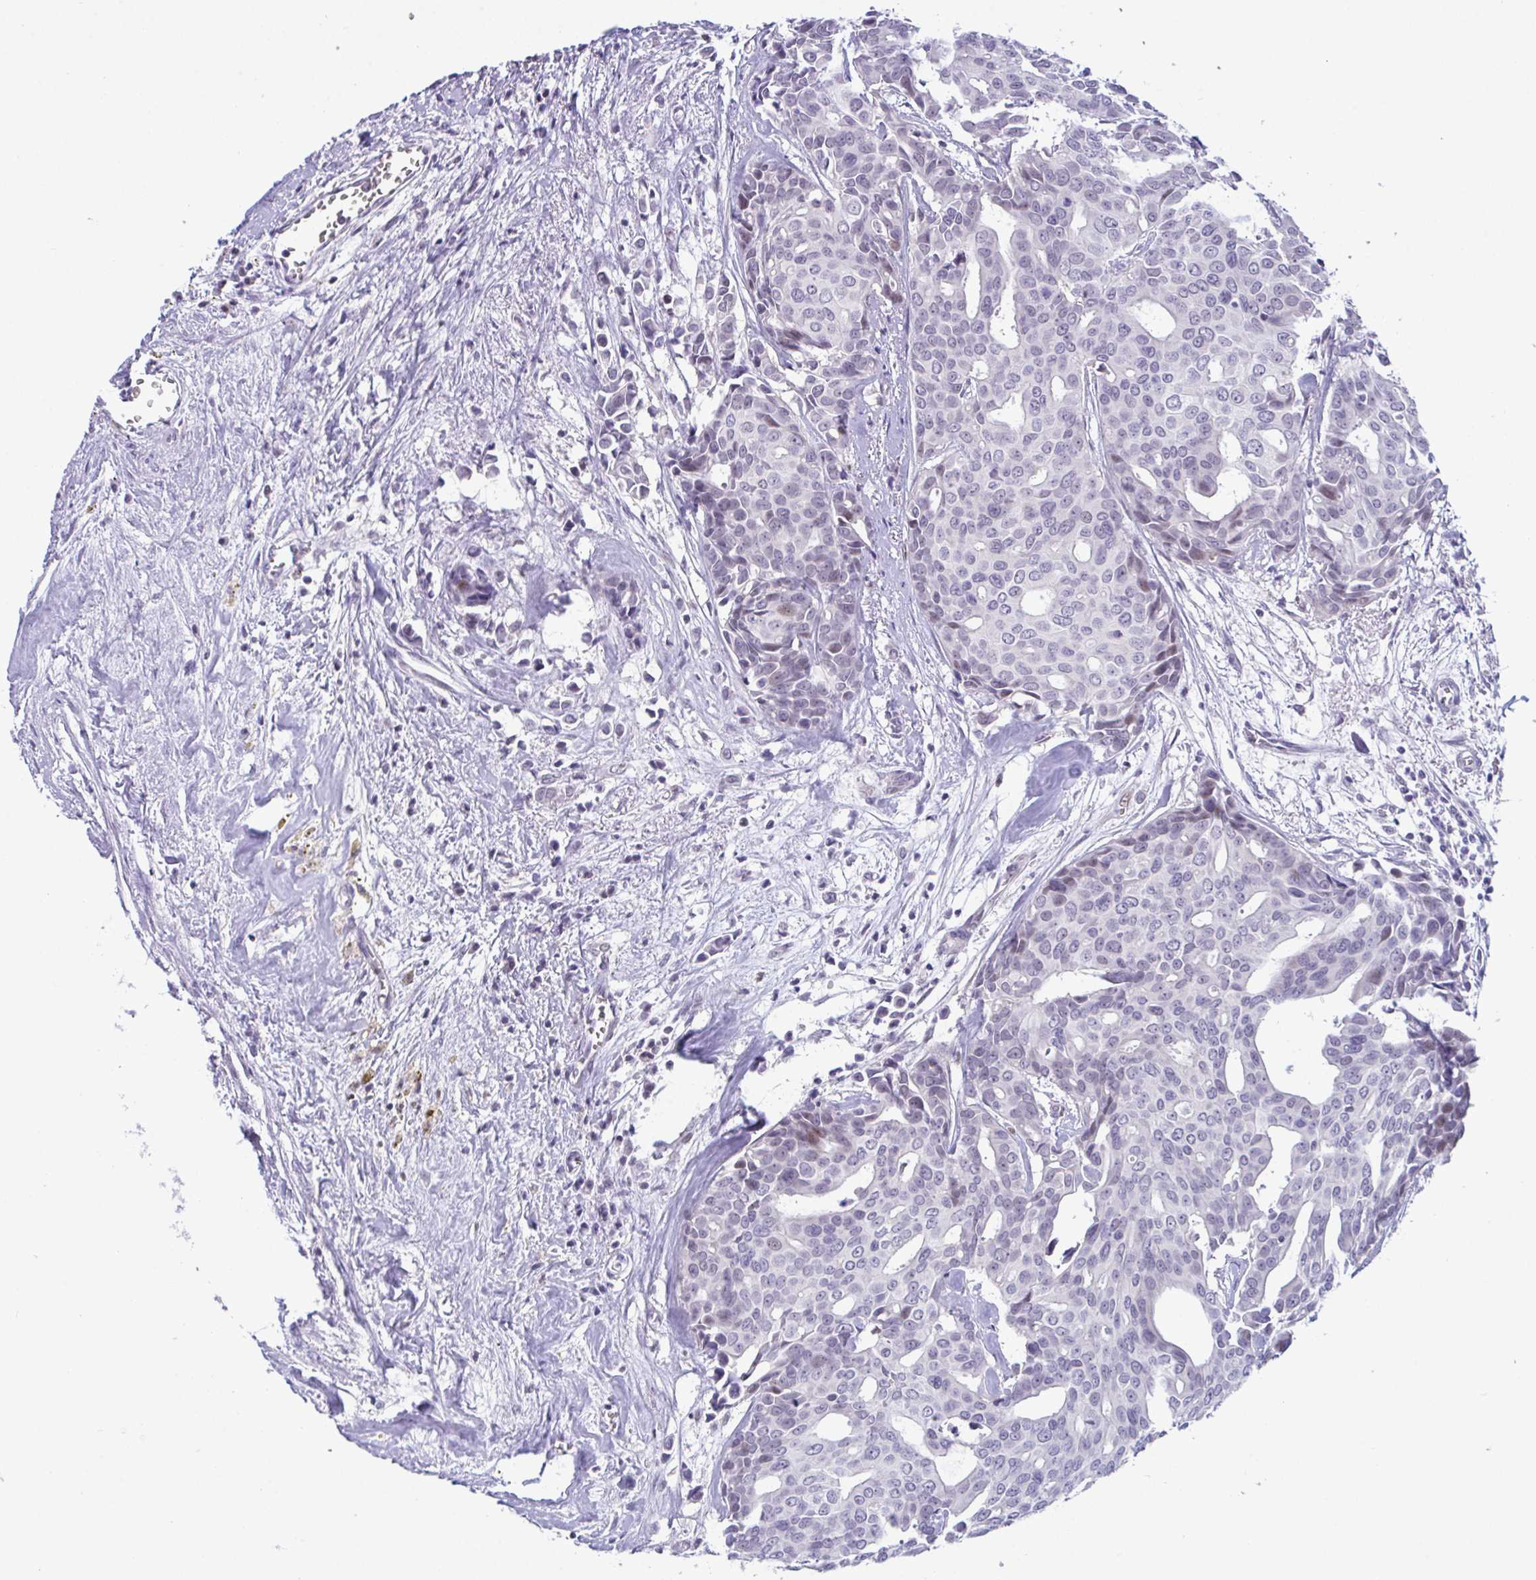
{"staining": {"intensity": "weak", "quantity": "<25%", "location": "nuclear"}, "tissue": "breast cancer", "cell_type": "Tumor cells", "image_type": "cancer", "snomed": [{"axis": "morphology", "description": "Duct carcinoma"}, {"axis": "topography", "description": "Breast"}], "caption": "An immunohistochemistry histopathology image of breast cancer is shown. There is no staining in tumor cells of breast cancer.", "gene": "USP35", "patient": {"sex": "female", "age": 54}}